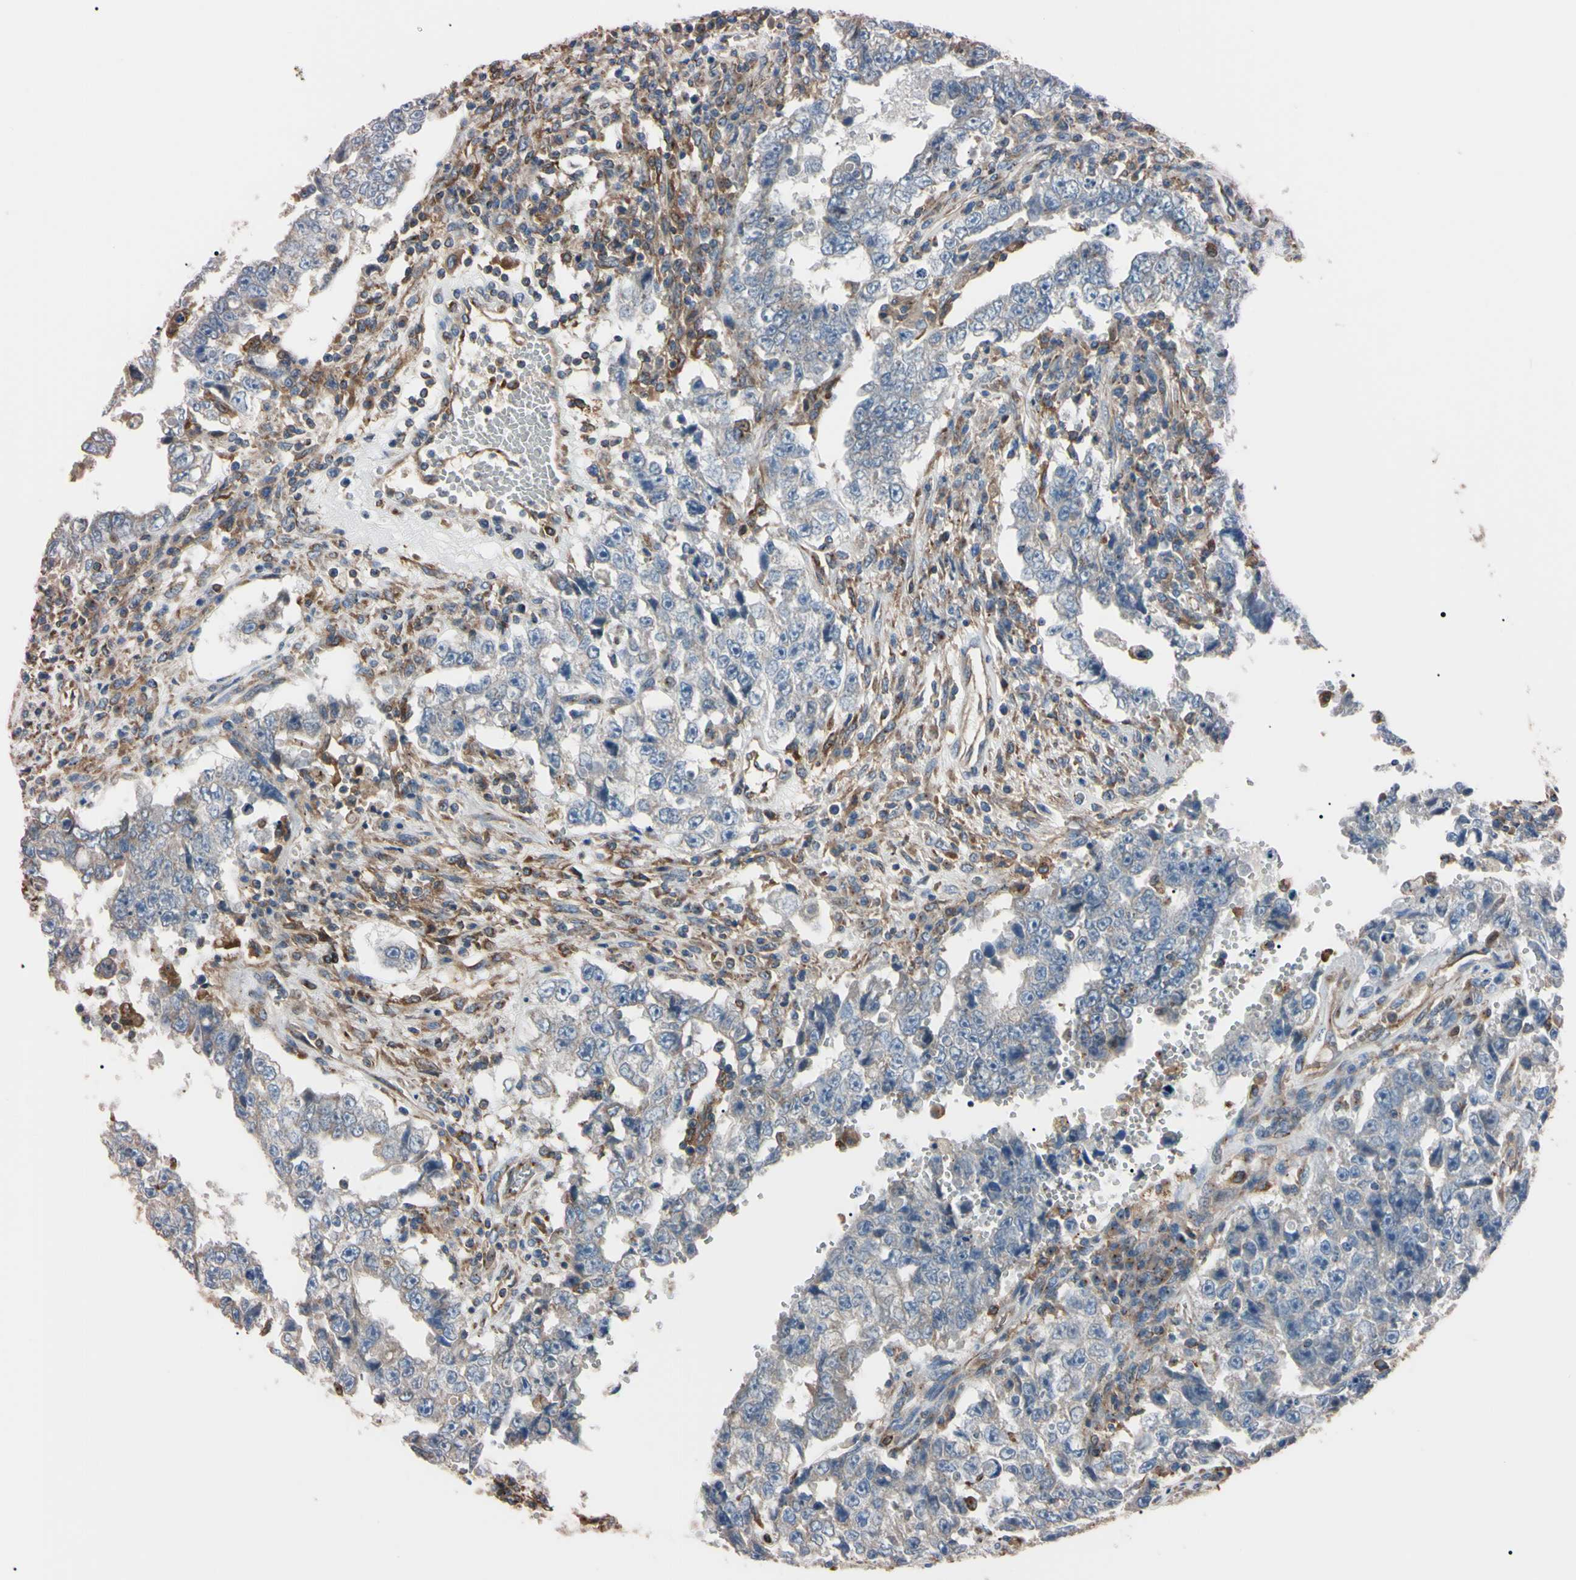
{"staining": {"intensity": "weak", "quantity": "25%-75%", "location": "cytoplasmic/membranous"}, "tissue": "testis cancer", "cell_type": "Tumor cells", "image_type": "cancer", "snomed": [{"axis": "morphology", "description": "Carcinoma, Embryonal, NOS"}, {"axis": "topography", "description": "Testis"}], "caption": "Testis embryonal carcinoma stained with a protein marker exhibits weak staining in tumor cells.", "gene": "PRKACA", "patient": {"sex": "male", "age": 26}}